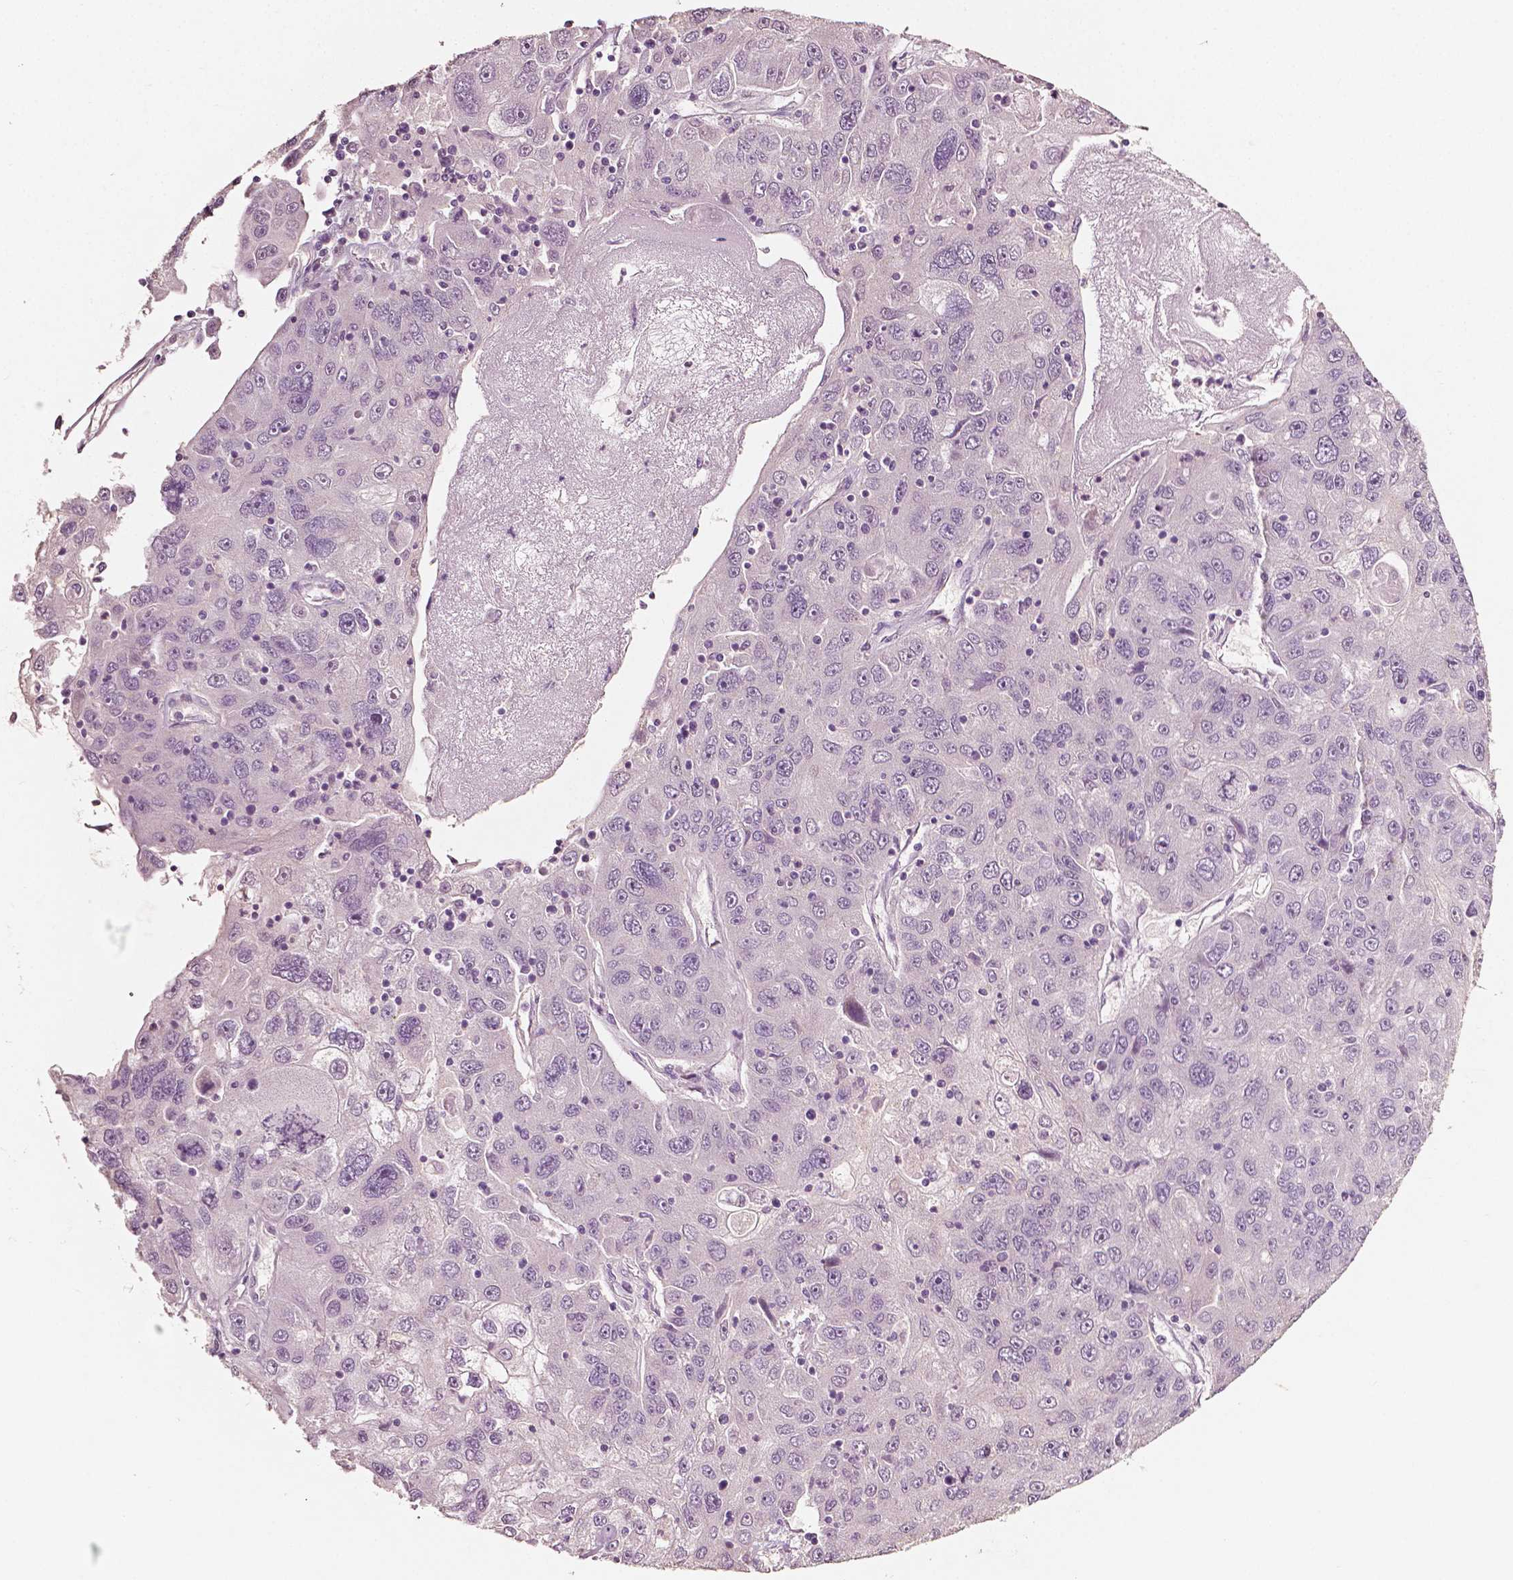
{"staining": {"intensity": "negative", "quantity": "none", "location": "none"}, "tissue": "stomach cancer", "cell_type": "Tumor cells", "image_type": "cancer", "snomed": [{"axis": "morphology", "description": "Adenocarcinoma, NOS"}, {"axis": "topography", "description": "Stomach"}], "caption": "The IHC image has no significant staining in tumor cells of stomach adenocarcinoma tissue.", "gene": "PLA2R1", "patient": {"sex": "male", "age": 56}}